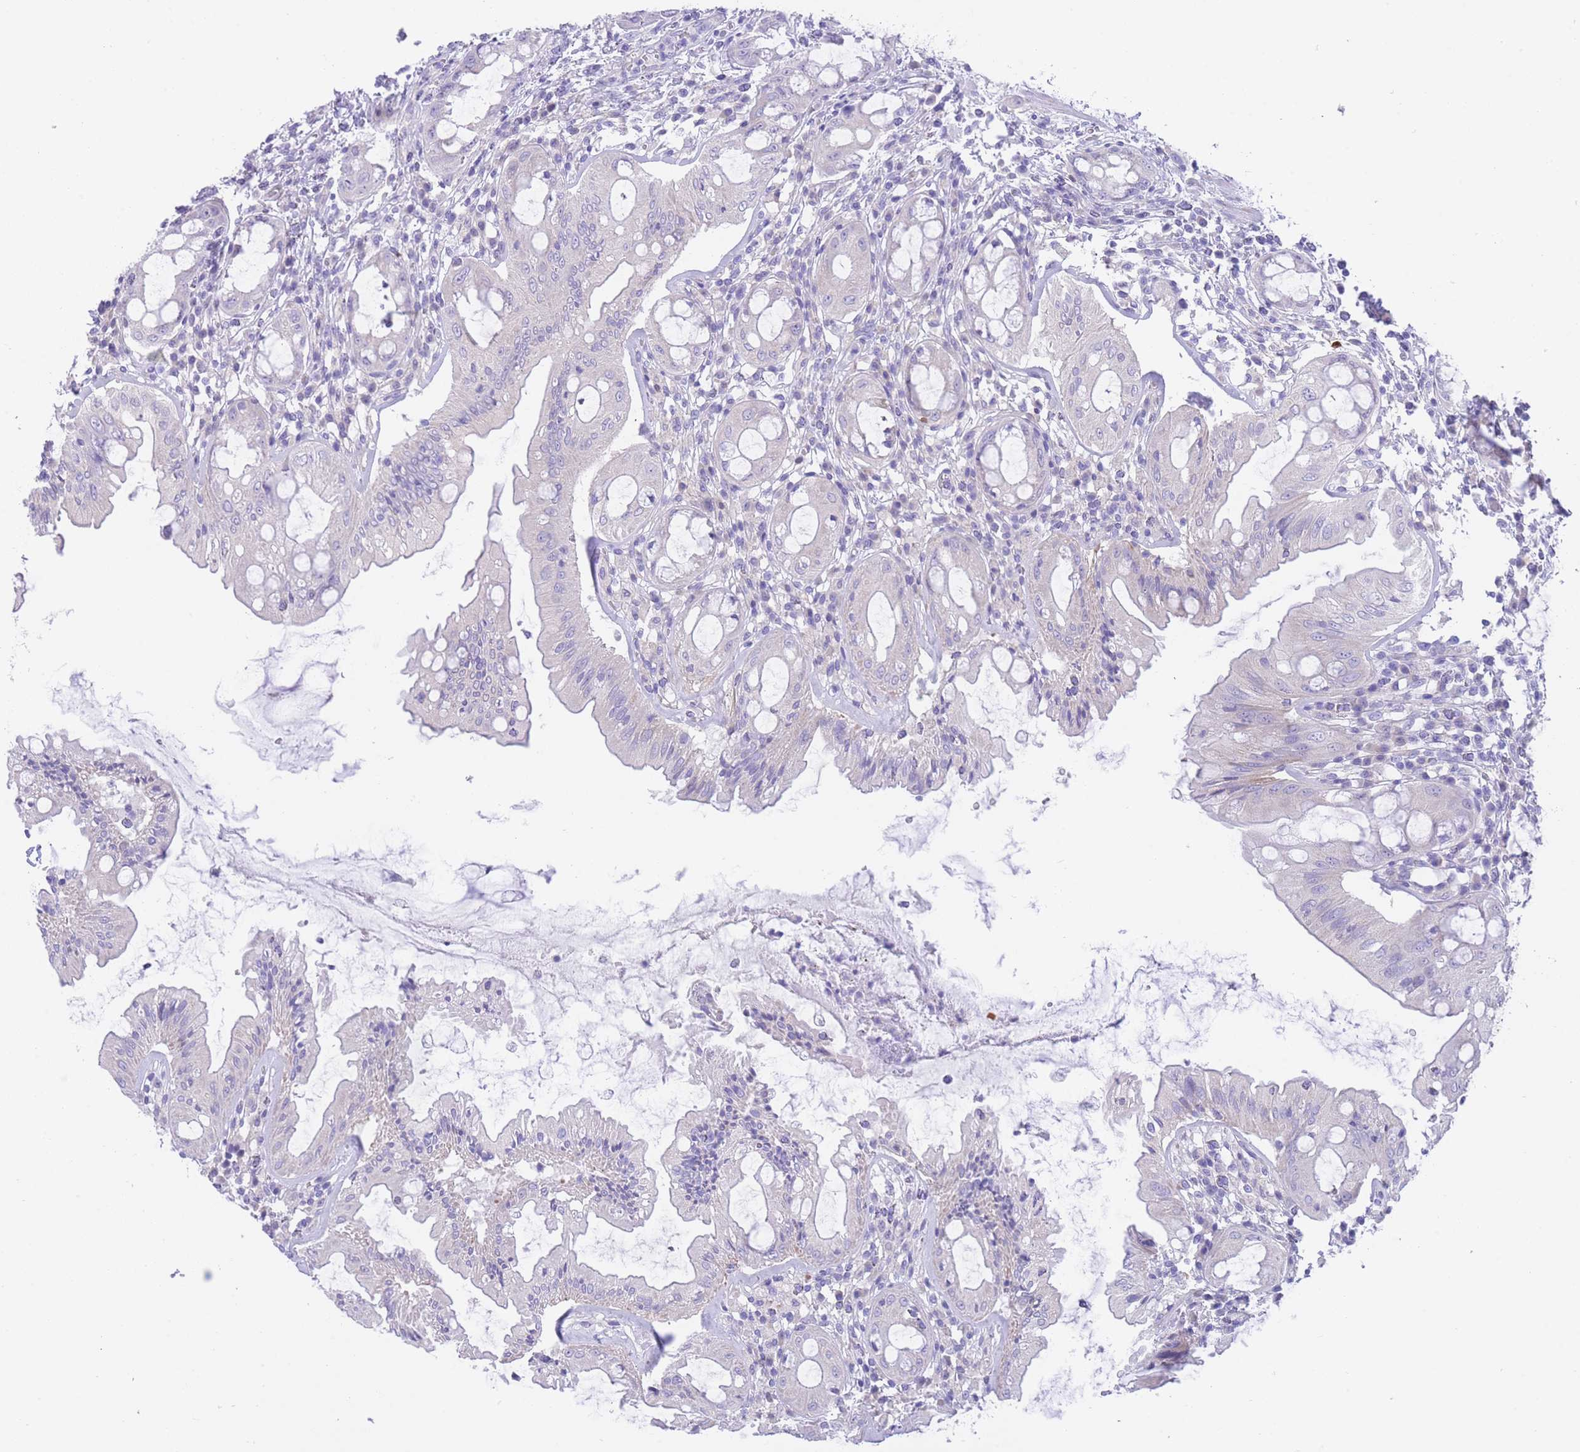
{"staining": {"intensity": "moderate", "quantity": "<25%", "location": "cytoplasmic/membranous"}, "tissue": "rectum", "cell_type": "Glandular cells", "image_type": "normal", "snomed": [{"axis": "morphology", "description": "Normal tissue, NOS"}, {"axis": "topography", "description": "Rectum"}], "caption": "A histopathology image of human rectum stained for a protein displays moderate cytoplasmic/membranous brown staining in glandular cells.", "gene": "QTRT1", "patient": {"sex": "female", "age": 57}}